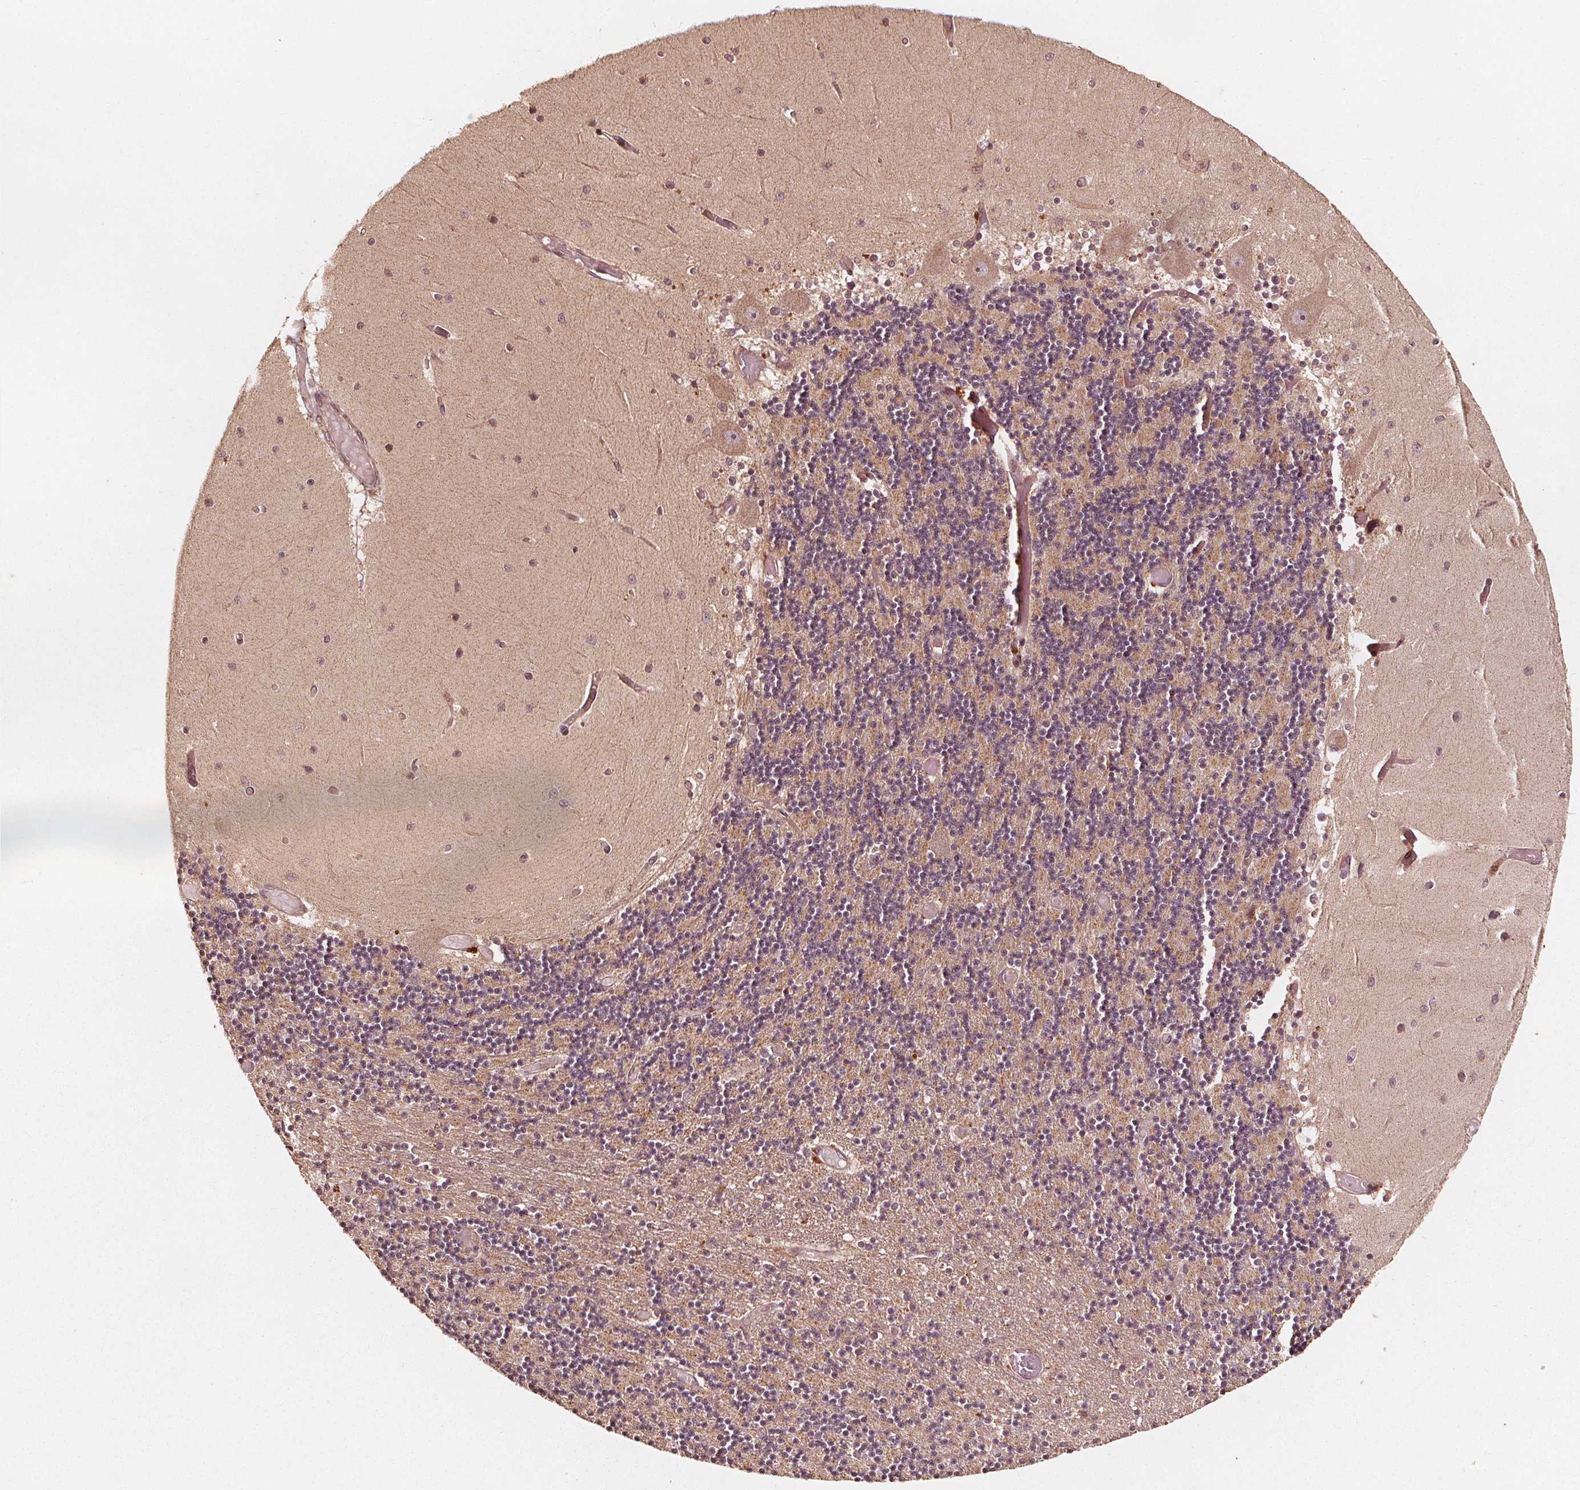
{"staining": {"intensity": "weak", "quantity": "25%-75%", "location": "cytoplasmic/membranous"}, "tissue": "cerebellum", "cell_type": "Cells in granular layer", "image_type": "normal", "snomed": [{"axis": "morphology", "description": "Normal tissue, NOS"}, {"axis": "topography", "description": "Cerebellum"}], "caption": "High-power microscopy captured an immunohistochemistry image of normal cerebellum, revealing weak cytoplasmic/membranous staining in approximately 25%-75% of cells in granular layer.", "gene": "NPC1", "patient": {"sex": "female", "age": 28}}